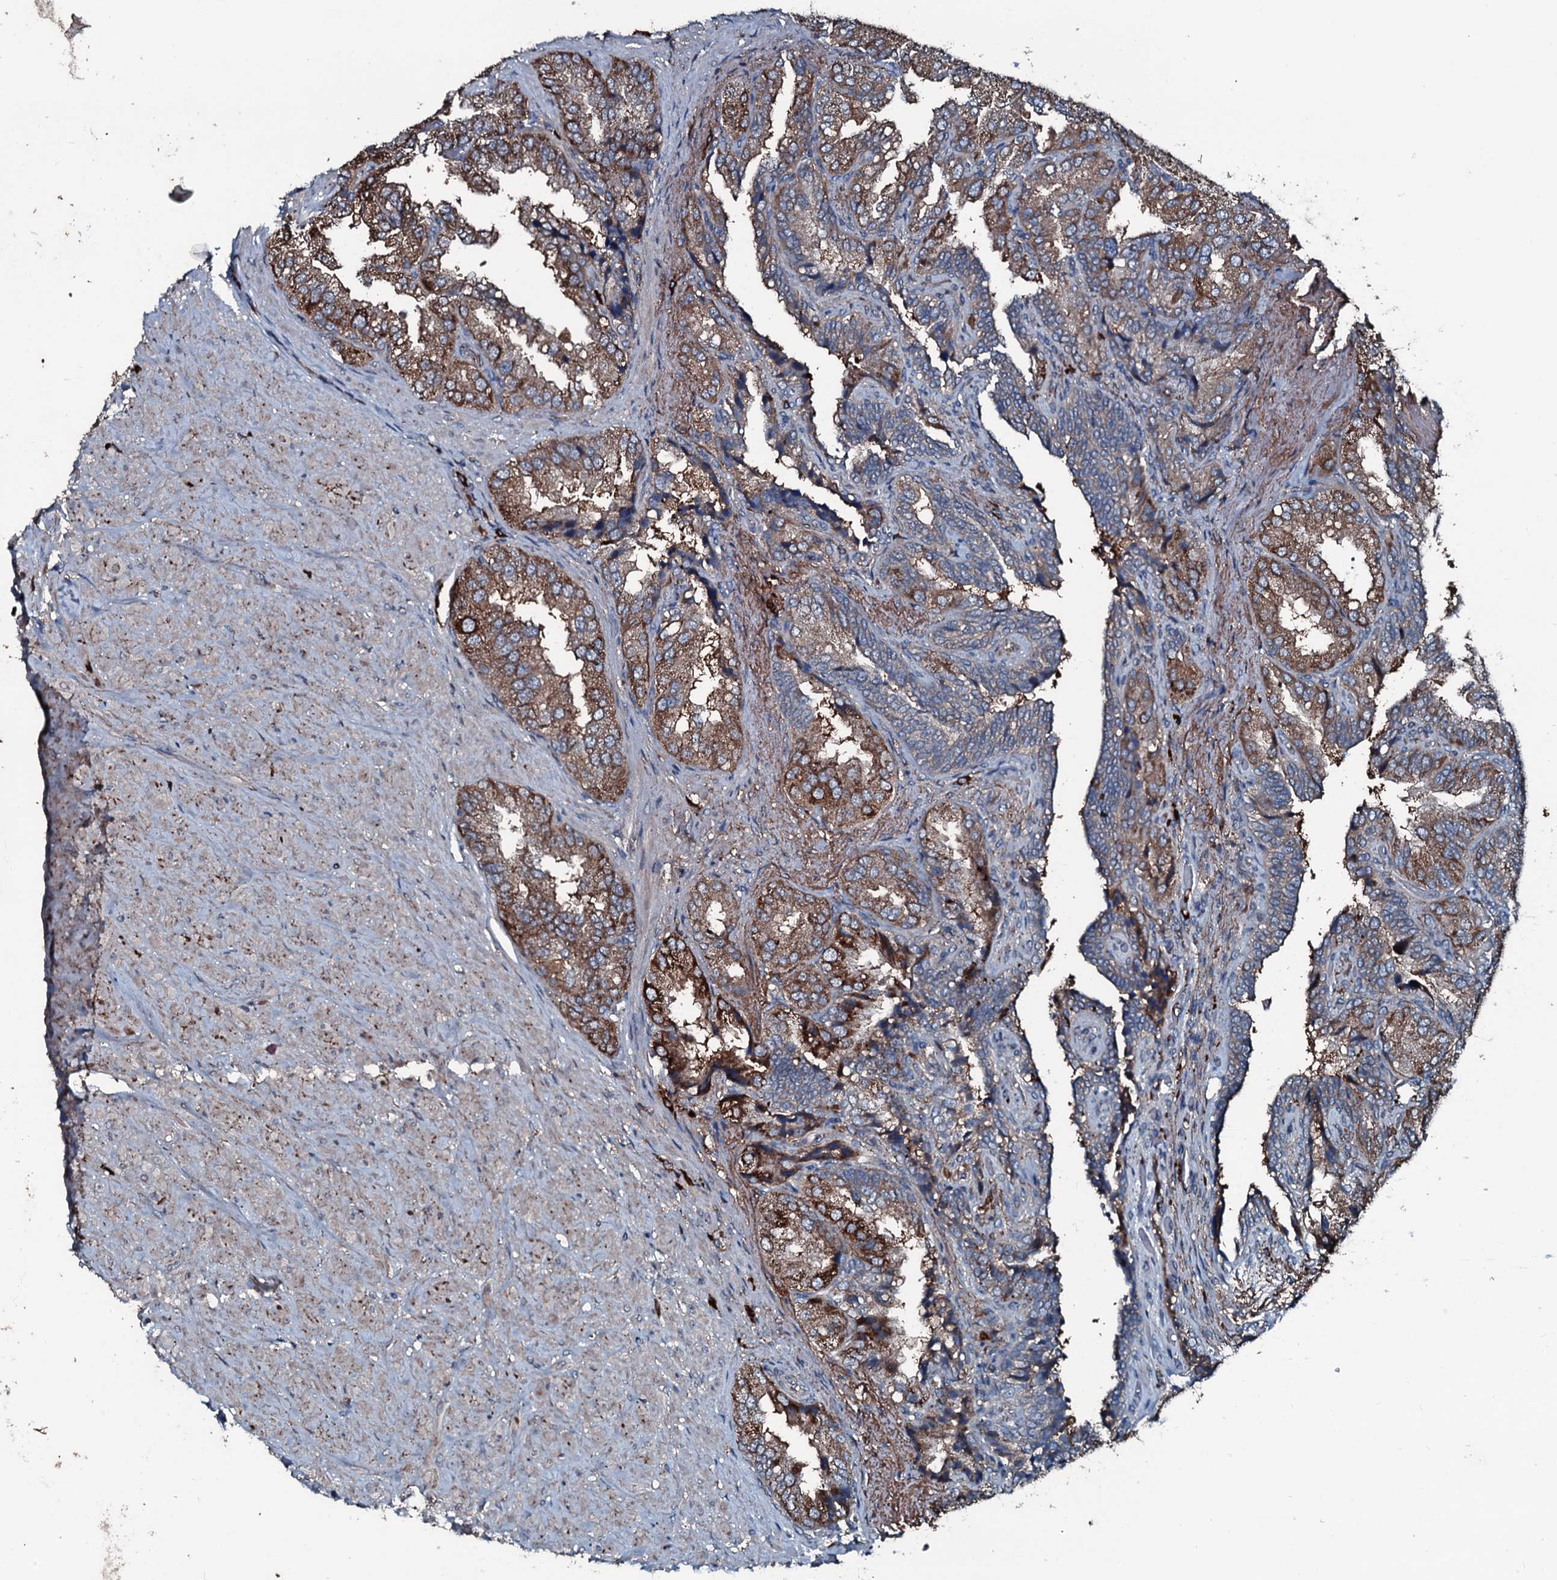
{"staining": {"intensity": "strong", "quantity": ">75%", "location": "cytoplasmic/membranous"}, "tissue": "seminal vesicle", "cell_type": "Glandular cells", "image_type": "normal", "snomed": [{"axis": "morphology", "description": "Normal tissue, NOS"}, {"axis": "topography", "description": "Seminal veicle"}, {"axis": "topography", "description": "Peripheral nerve tissue"}], "caption": "Immunohistochemical staining of benign human seminal vesicle reveals >75% levels of strong cytoplasmic/membranous protein expression in about >75% of glandular cells. The protein is shown in brown color, while the nuclei are stained blue.", "gene": "AARS1", "patient": {"sex": "male", "age": 63}}